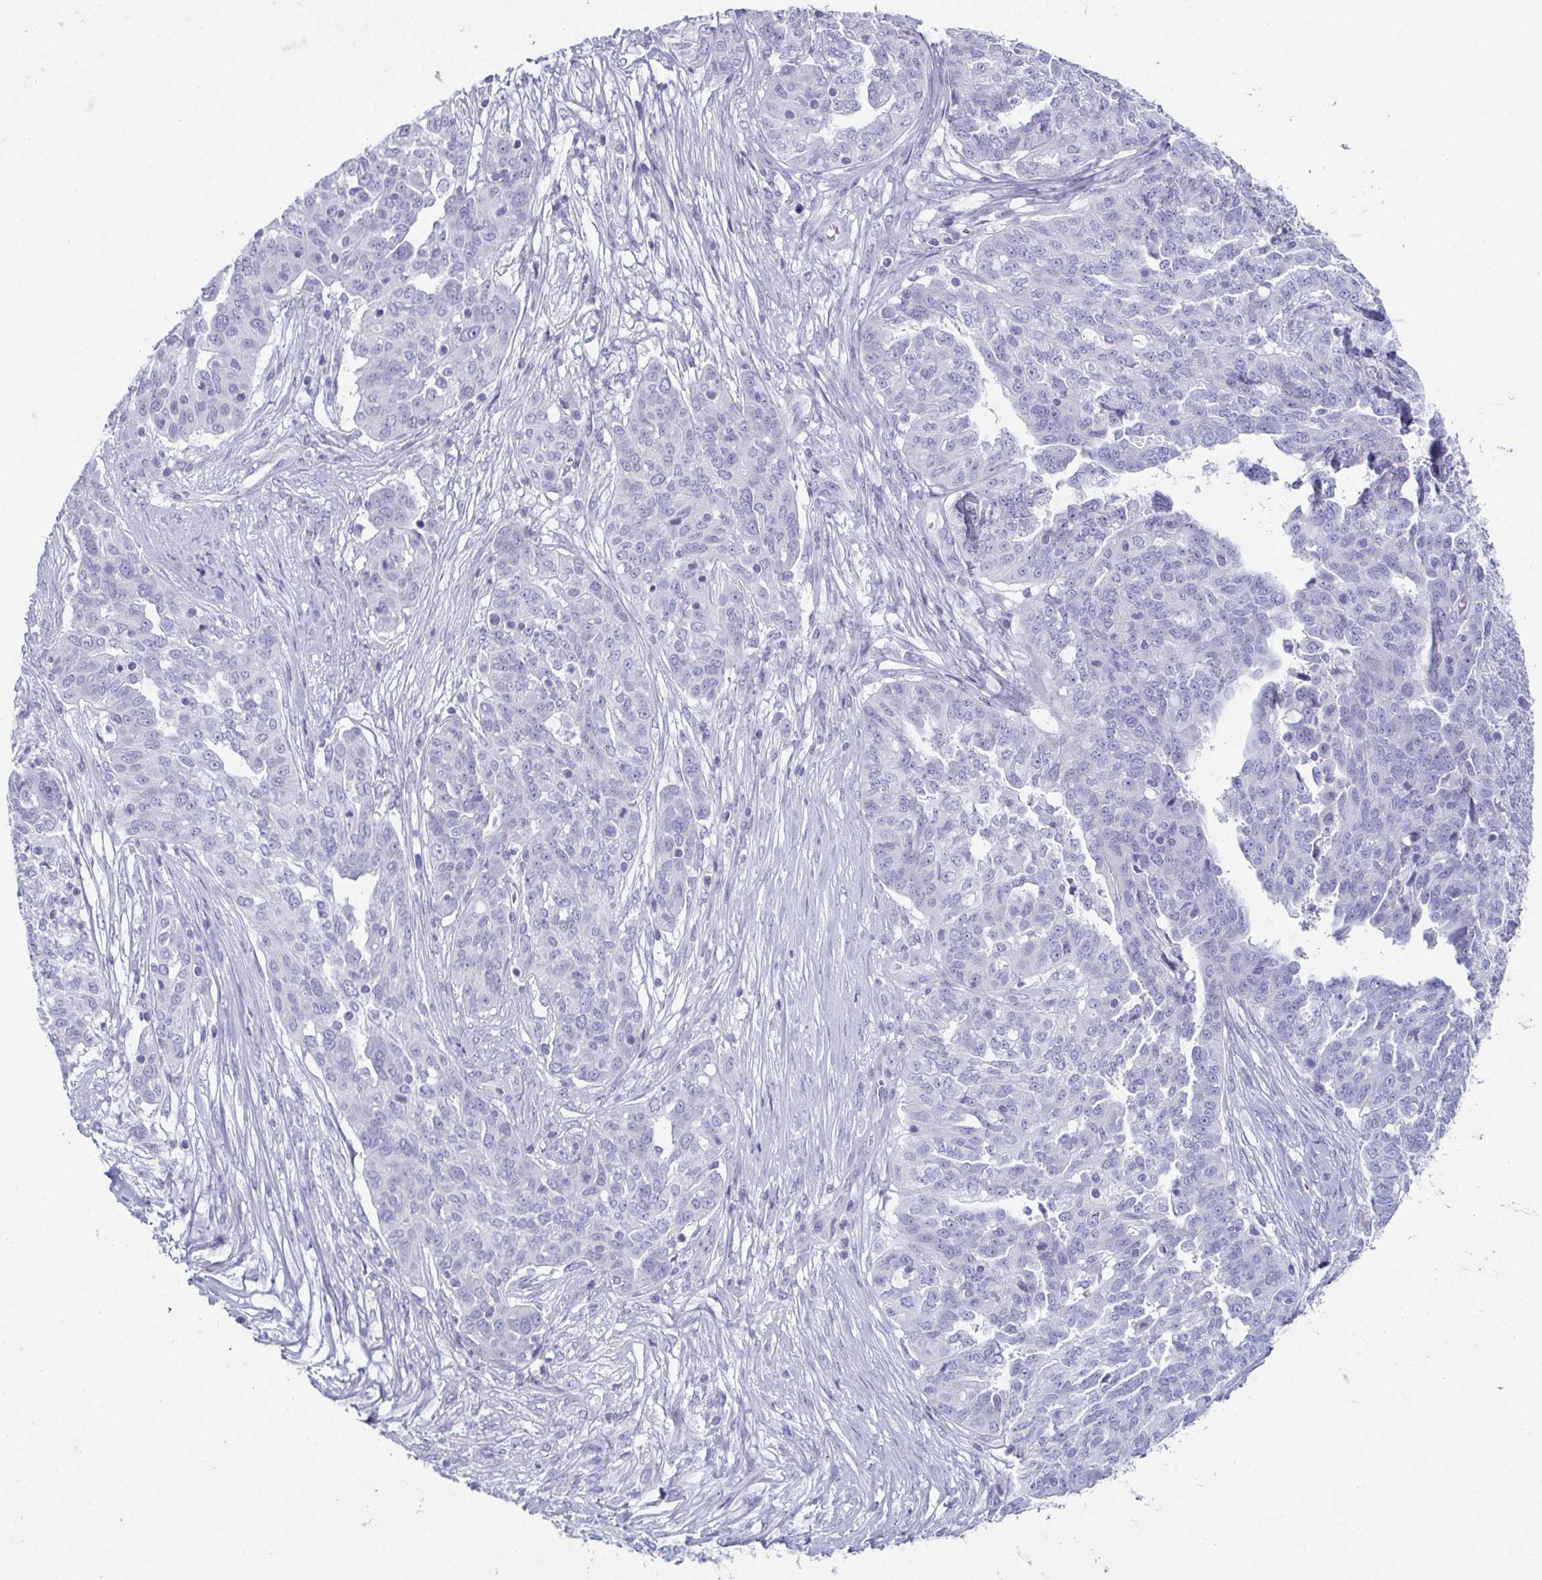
{"staining": {"intensity": "negative", "quantity": "none", "location": "none"}, "tissue": "ovarian cancer", "cell_type": "Tumor cells", "image_type": "cancer", "snomed": [{"axis": "morphology", "description": "Cystadenocarcinoma, serous, NOS"}, {"axis": "topography", "description": "Ovary"}], "caption": "This is an immunohistochemistry histopathology image of human serous cystadenocarcinoma (ovarian). There is no expression in tumor cells.", "gene": "ENKUR", "patient": {"sex": "female", "age": 67}}